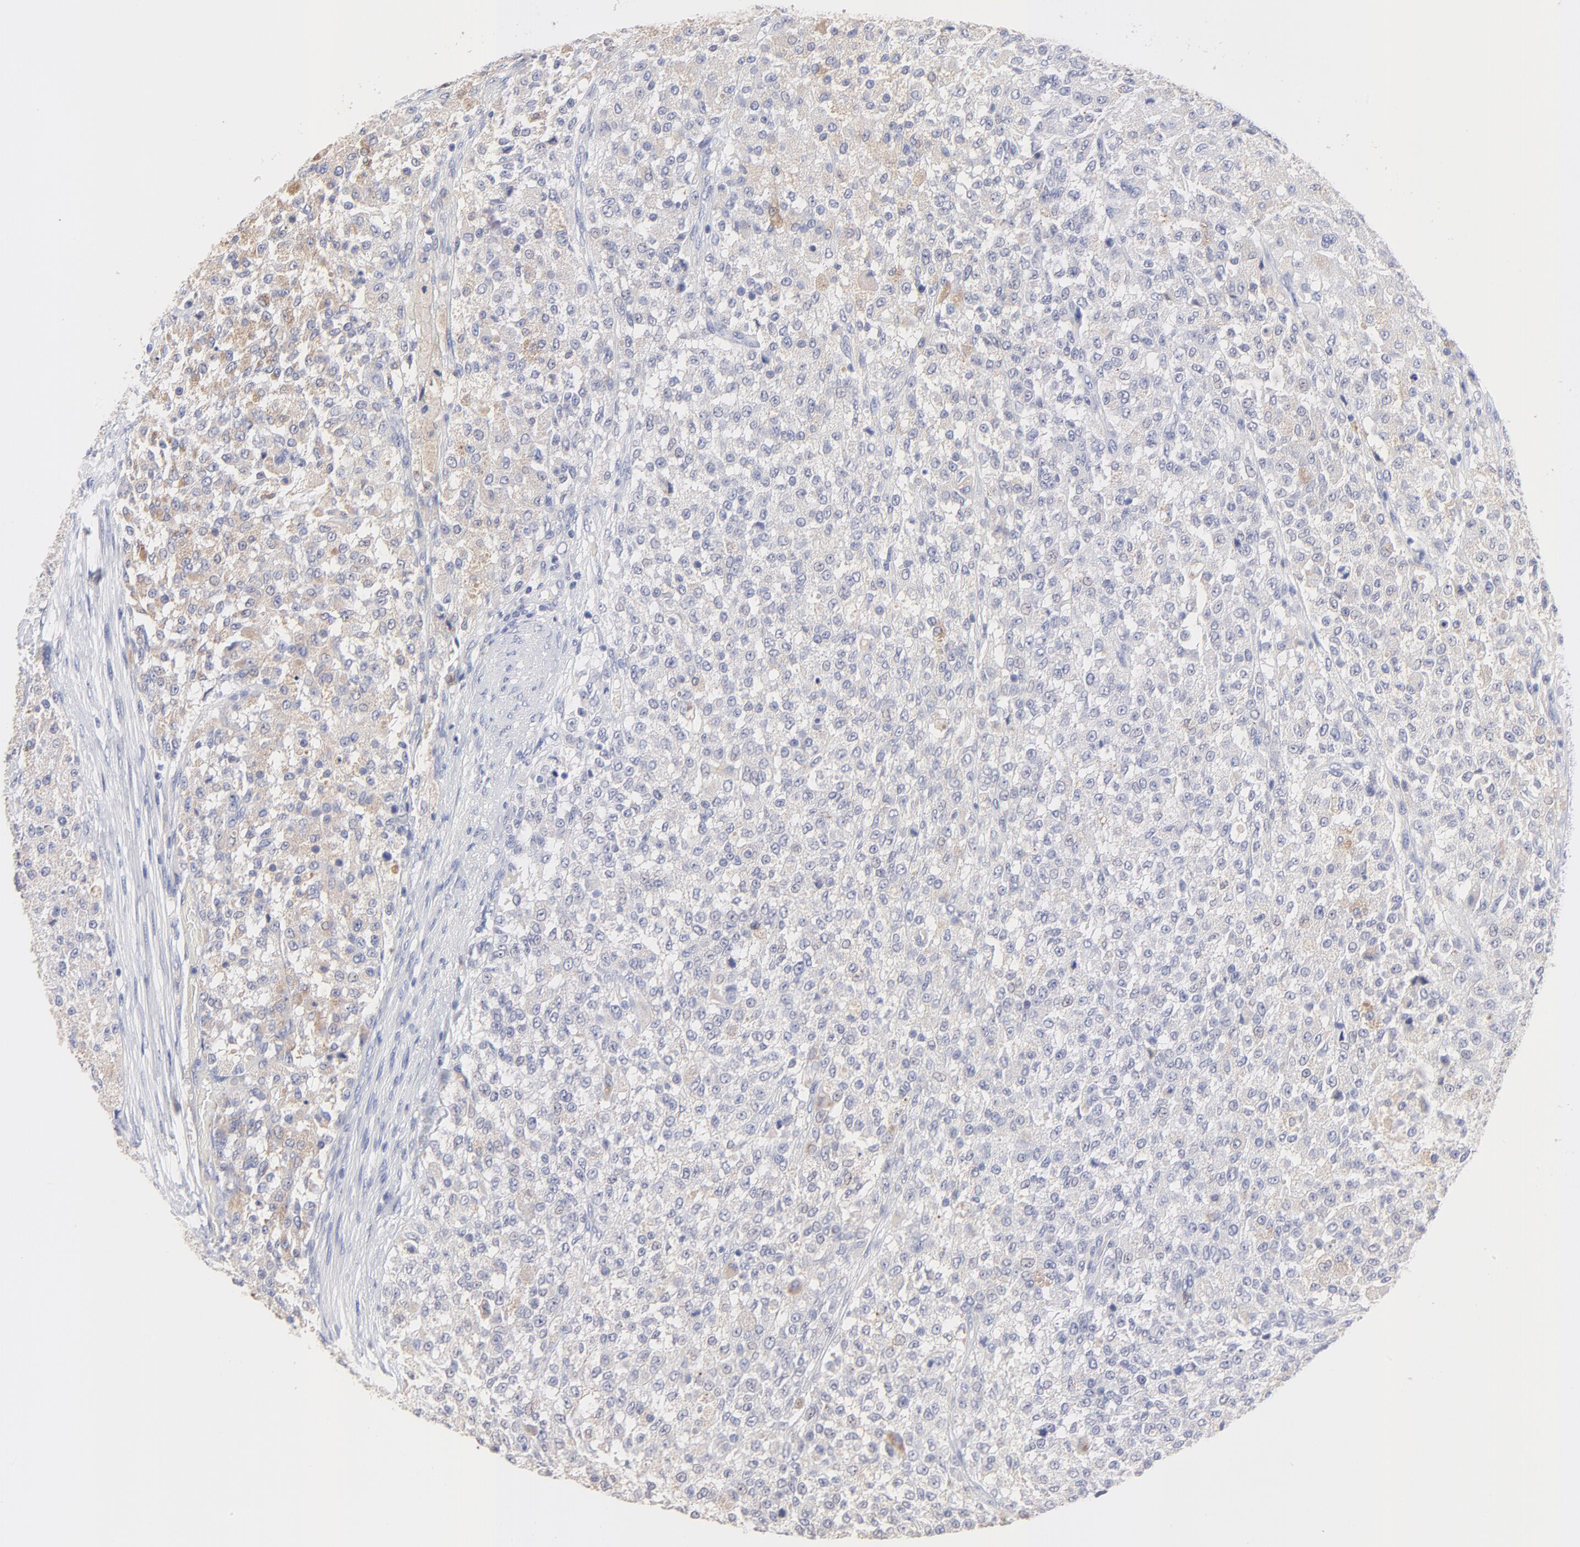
{"staining": {"intensity": "weak", "quantity": "<25%", "location": "cytoplasmic/membranous"}, "tissue": "testis cancer", "cell_type": "Tumor cells", "image_type": "cancer", "snomed": [{"axis": "morphology", "description": "Seminoma, NOS"}, {"axis": "topography", "description": "Testis"}], "caption": "Micrograph shows no significant protein staining in tumor cells of testis cancer. (DAB immunohistochemistry, high magnification).", "gene": "SMARCA1", "patient": {"sex": "male", "age": 59}}